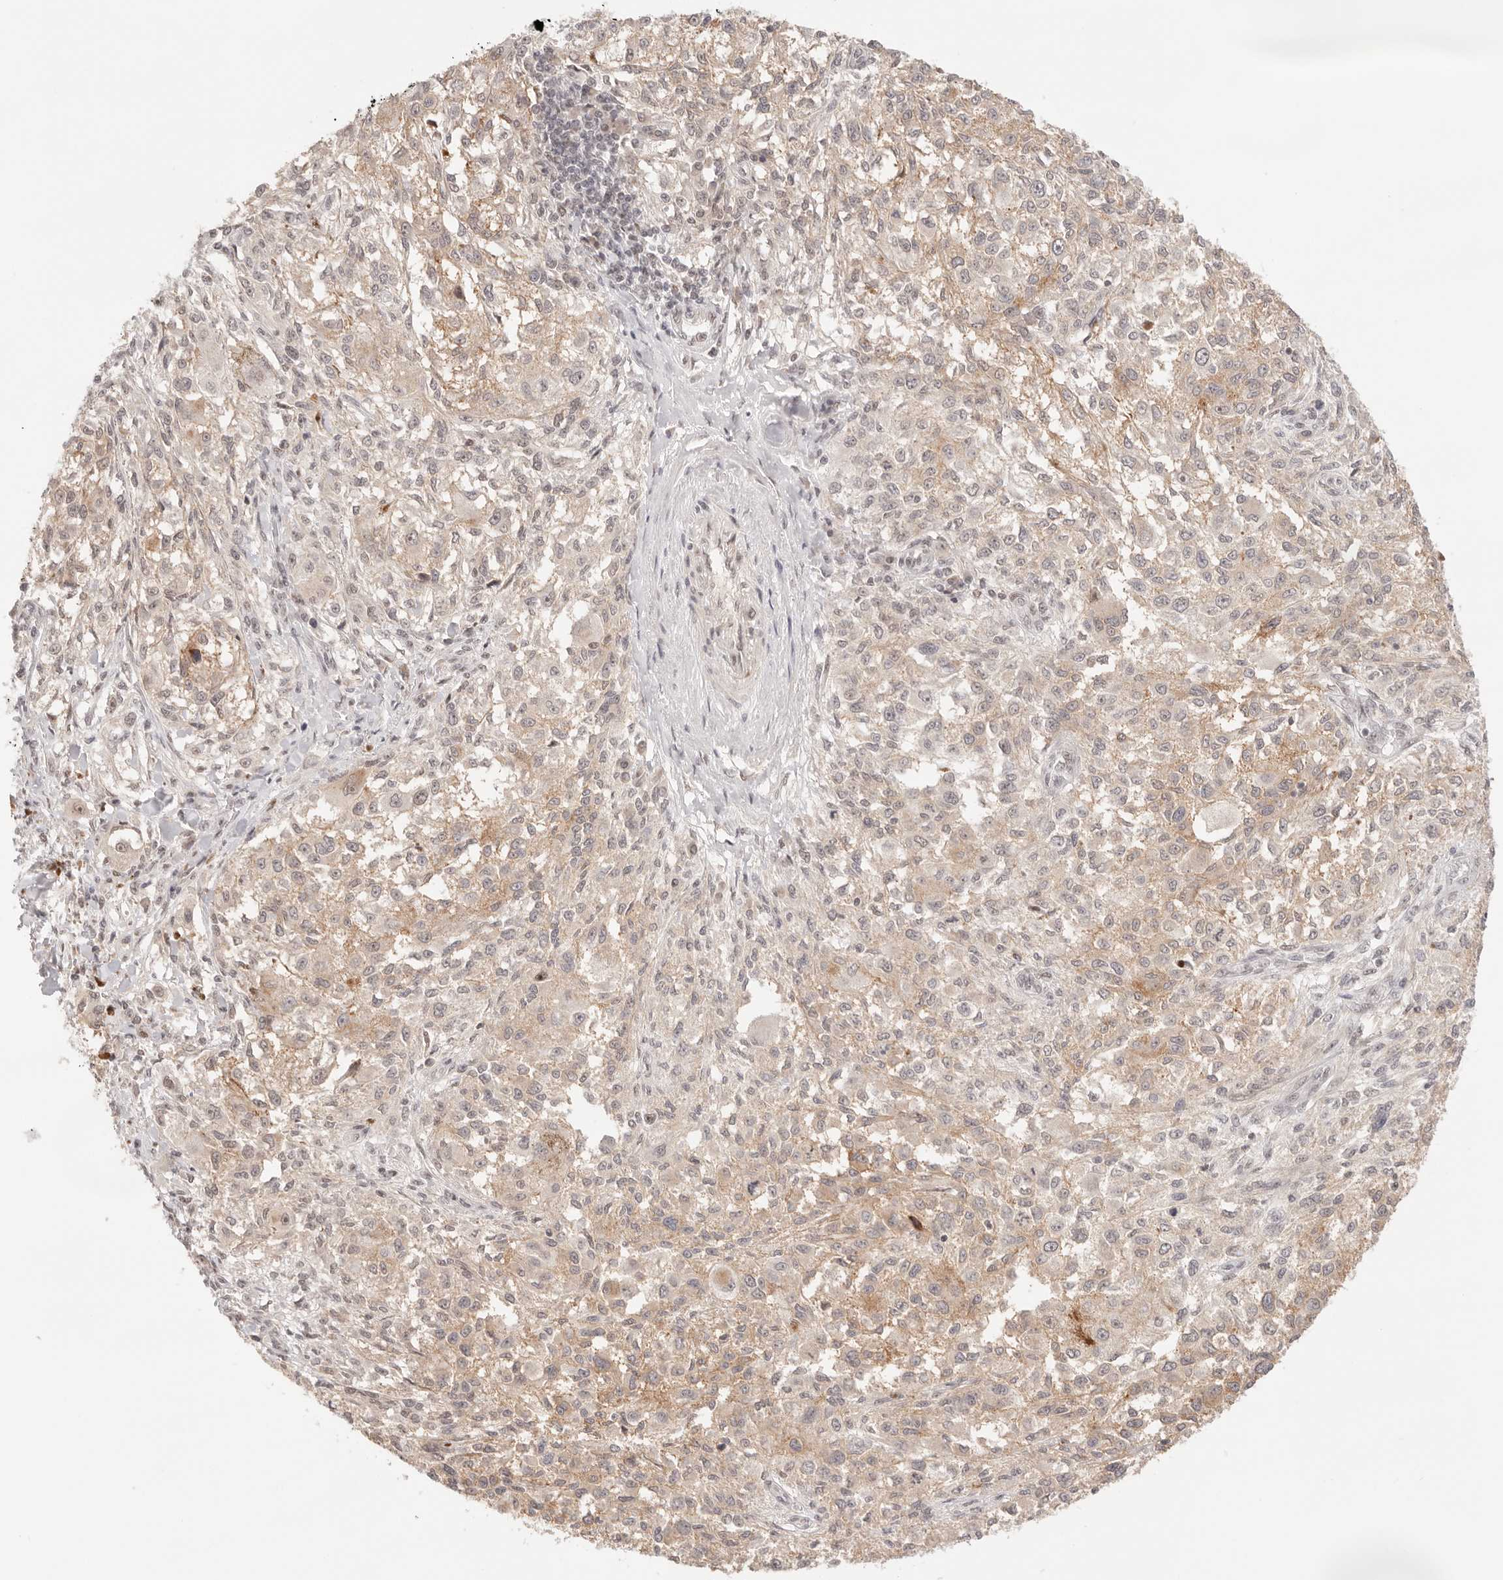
{"staining": {"intensity": "weak", "quantity": "<25%", "location": "cytoplasmic/membranous,nuclear"}, "tissue": "melanoma", "cell_type": "Tumor cells", "image_type": "cancer", "snomed": [{"axis": "morphology", "description": "Necrosis, NOS"}, {"axis": "morphology", "description": "Malignant melanoma, NOS"}, {"axis": "topography", "description": "Skin"}], "caption": "There is no significant staining in tumor cells of malignant melanoma.", "gene": "GTF2E2", "patient": {"sex": "female", "age": 87}}